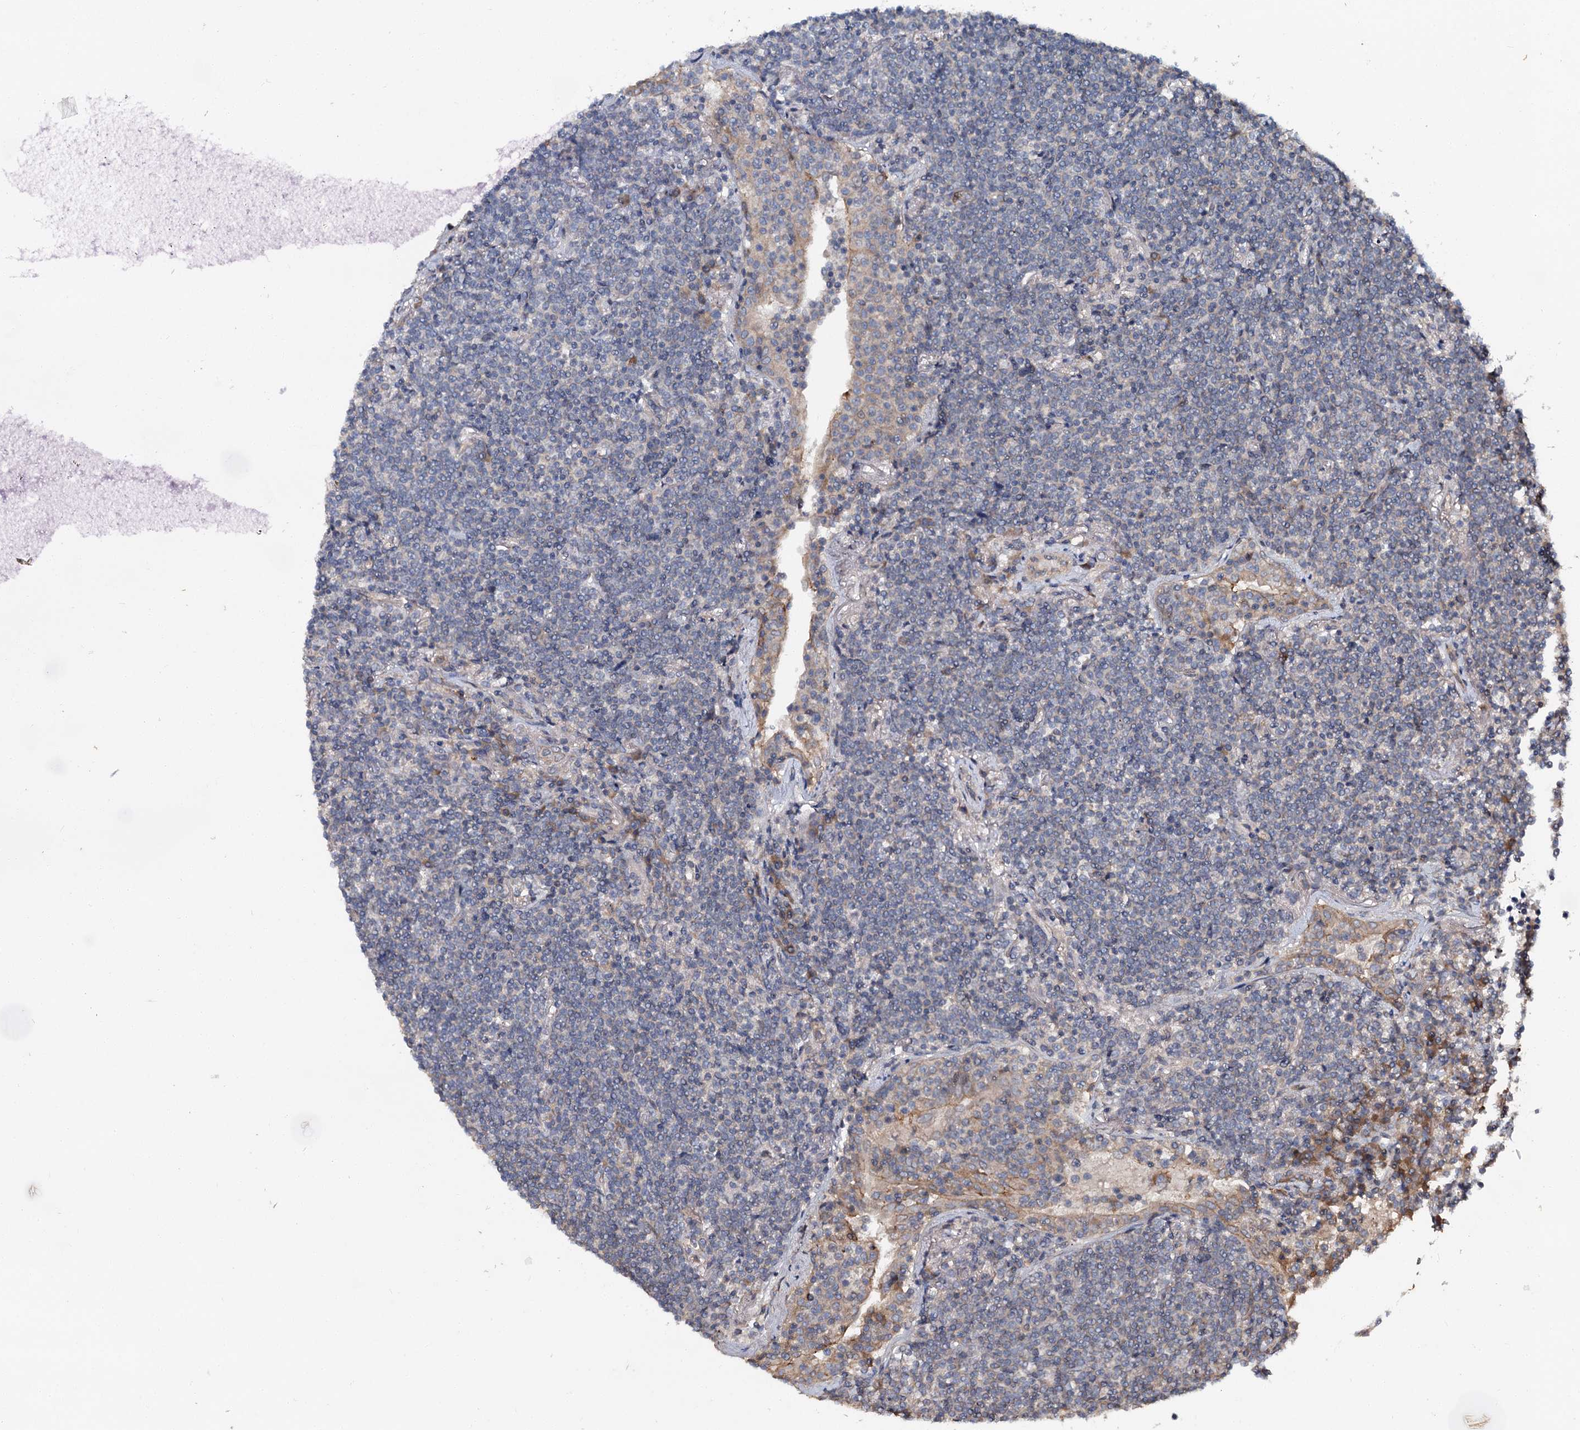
{"staining": {"intensity": "negative", "quantity": "none", "location": "none"}, "tissue": "lymphoma", "cell_type": "Tumor cells", "image_type": "cancer", "snomed": [{"axis": "morphology", "description": "Malignant lymphoma, non-Hodgkin's type, Low grade"}, {"axis": "topography", "description": "Lung"}], "caption": "DAB immunohistochemical staining of human malignant lymphoma, non-Hodgkin's type (low-grade) reveals no significant positivity in tumor cells.", "gene": "ZNF324", "patient": {"sex": "female", "age": 71}}